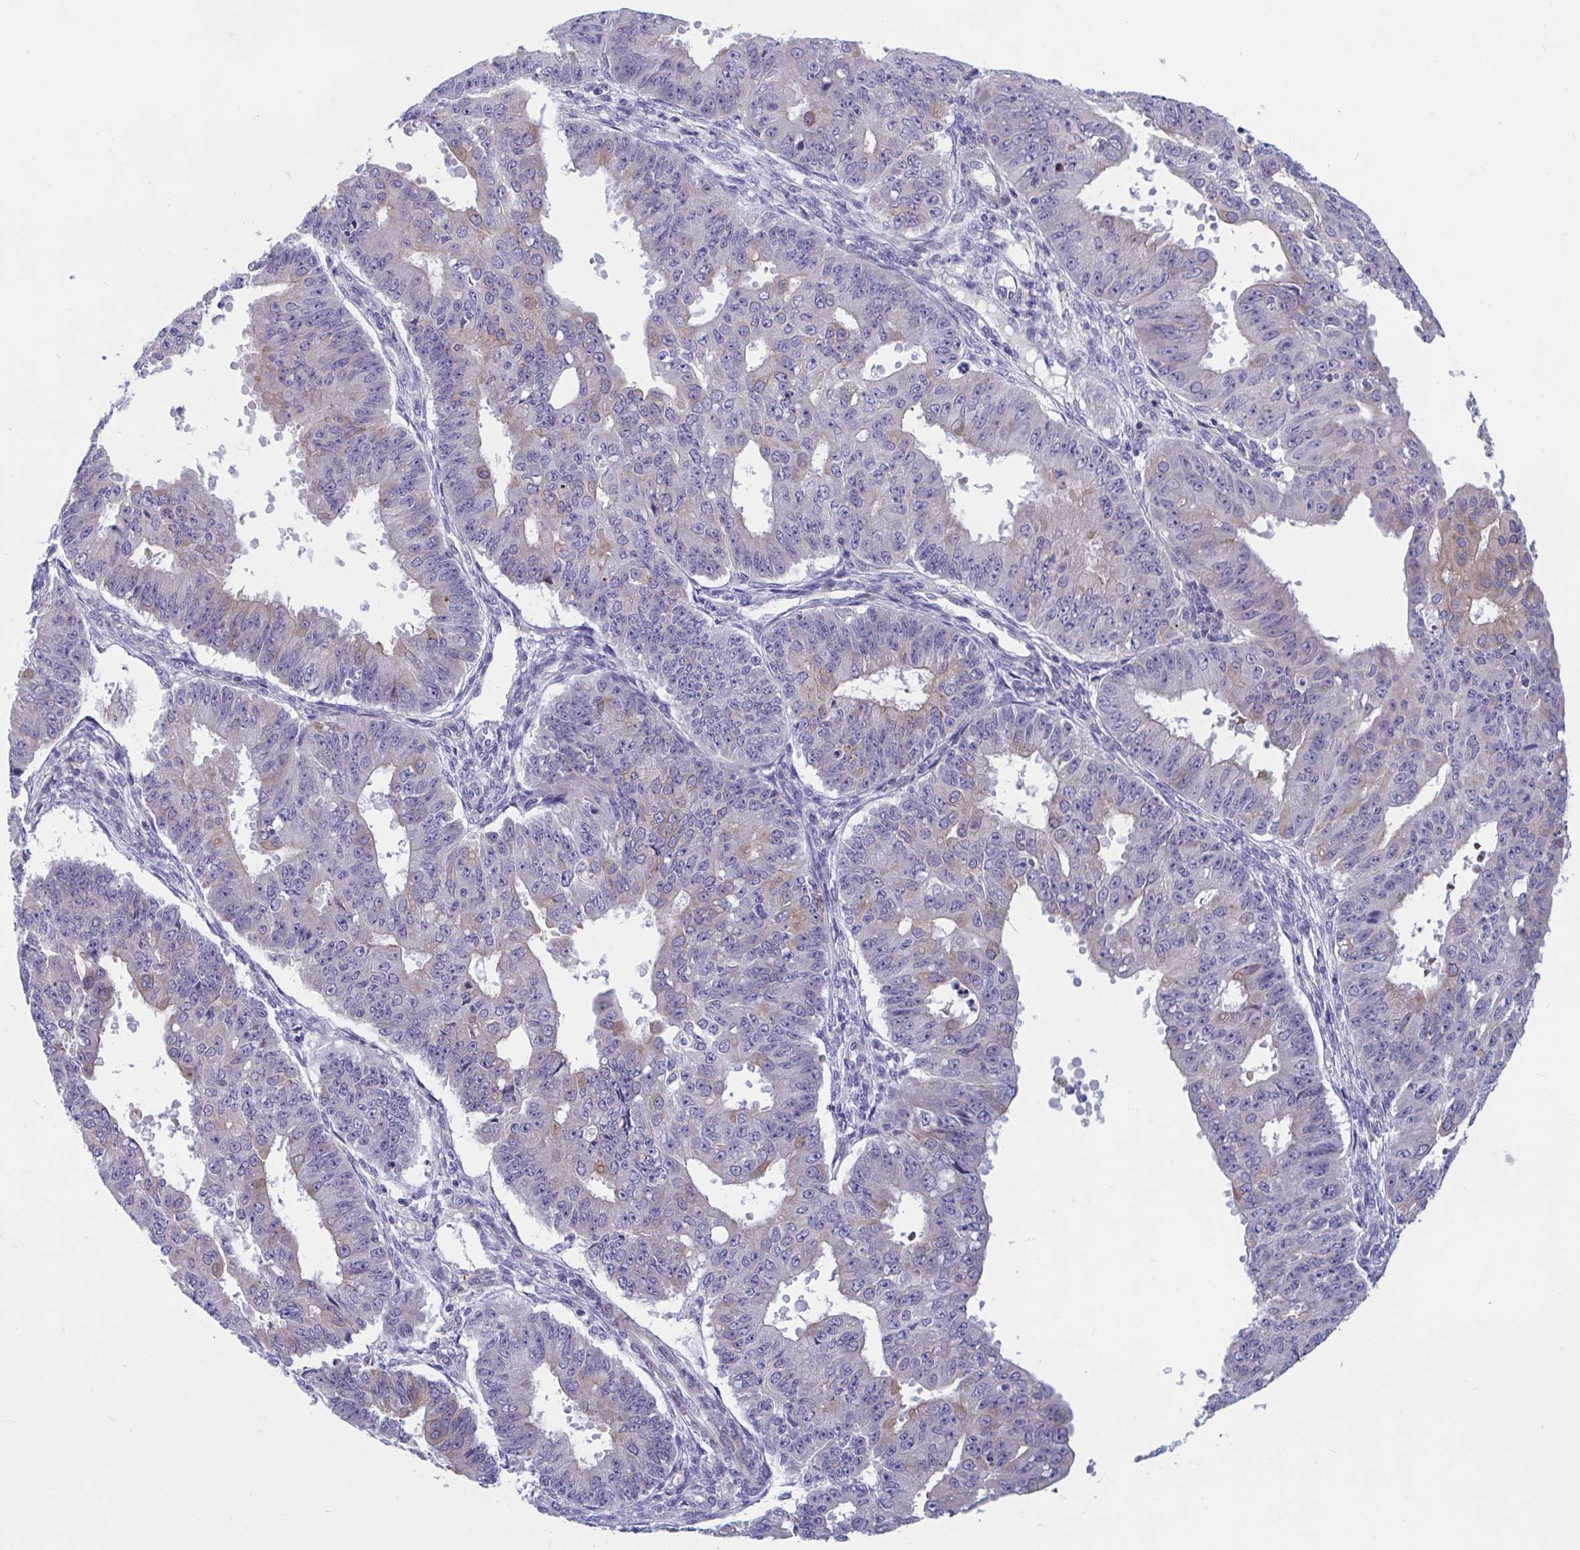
{"staining": {"intensity": "moderate", "quantity": "<25%", "location": "cytoplasmic/membranous"}, "tissue": "ovarian cancer", "cell_type": "Tumor cells", "image_type": "cancer", "snomed": [{"axis": "morphology", "description": "Carcinoma, endometroid"}, {"axis": "topography", "description": "Appendix"}, {"axis": "topography", "description": "Ovary"}], "caption": "Immunohistochemical staining of human ovarian cancer (endometroid carcinoma) exhibits low levels of moderate cytoplasmic/membranous expression in approximately <25% of tumor cells. Immunohistochemistry (ihc) stains the protein of interest in brown and the nuclei are stained blue.", "gene": "WBP1", "patient": {"sex": "female", "age": 42}}